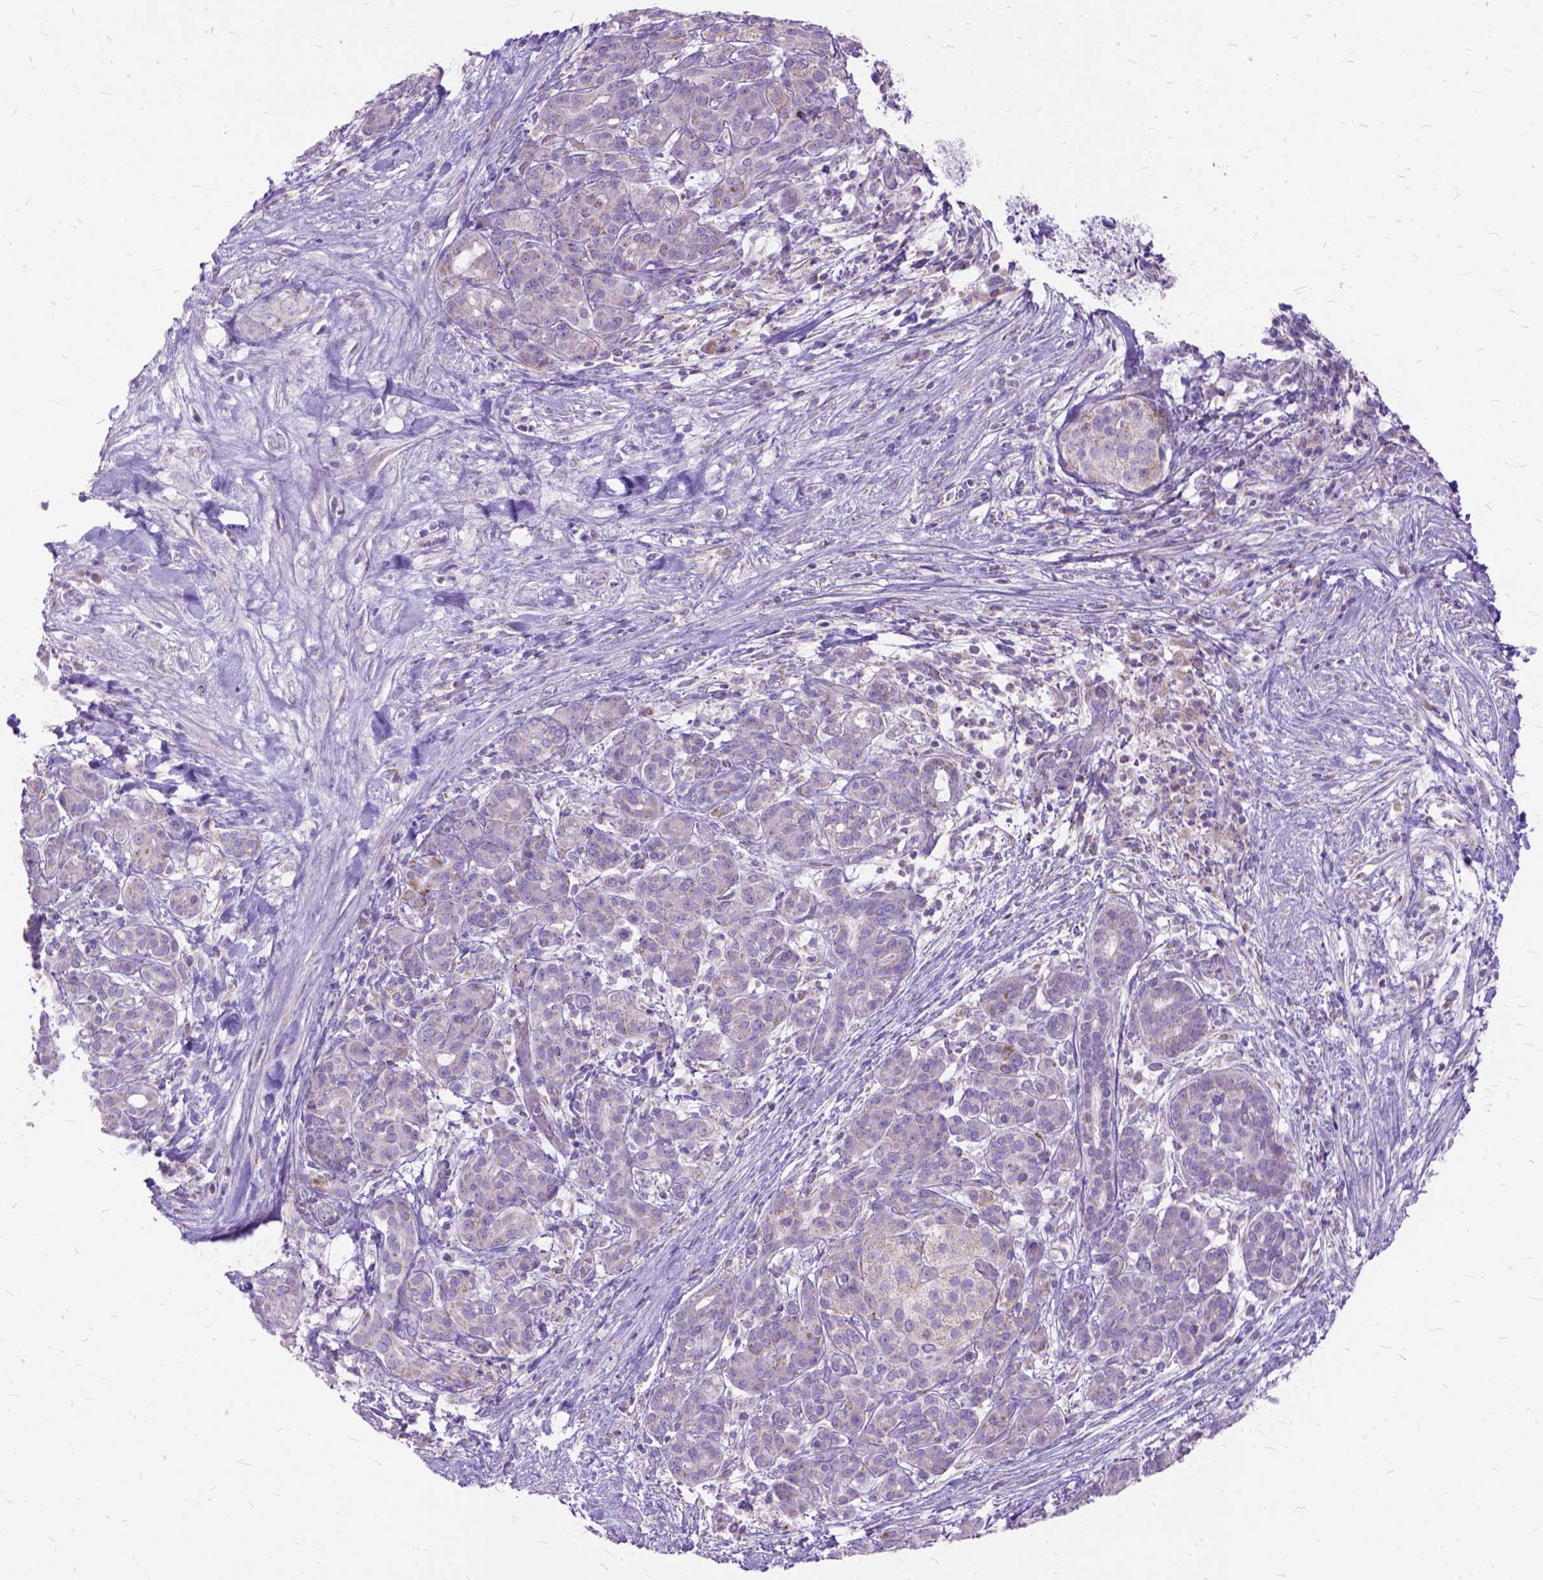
{"staining": {"intensity": "negative", "quantity": "none", "location": "none"}, "tissue": "pancreatic cancer", "cell_type": "Tumor cells", "image_type": "cancer", "snomed": [{"axis": "morphology", "description": "Adenocarcinoma, NOS"}, {"axis": "topography", "description": "Pancreas"}], "caption": "IHC micrograph of pancreatic cancer stained for a protein (brown), which shows no expression in tumor cells. The staining was performed using DAB (3,3'-diaminobenzidine) to visualize the protein expression in brown, while the nuclei were stained in blue with hematoxylin (Magnification: 20x).", "gene": "CTAG2", "patient": {"sex": "male", "age": 44}}